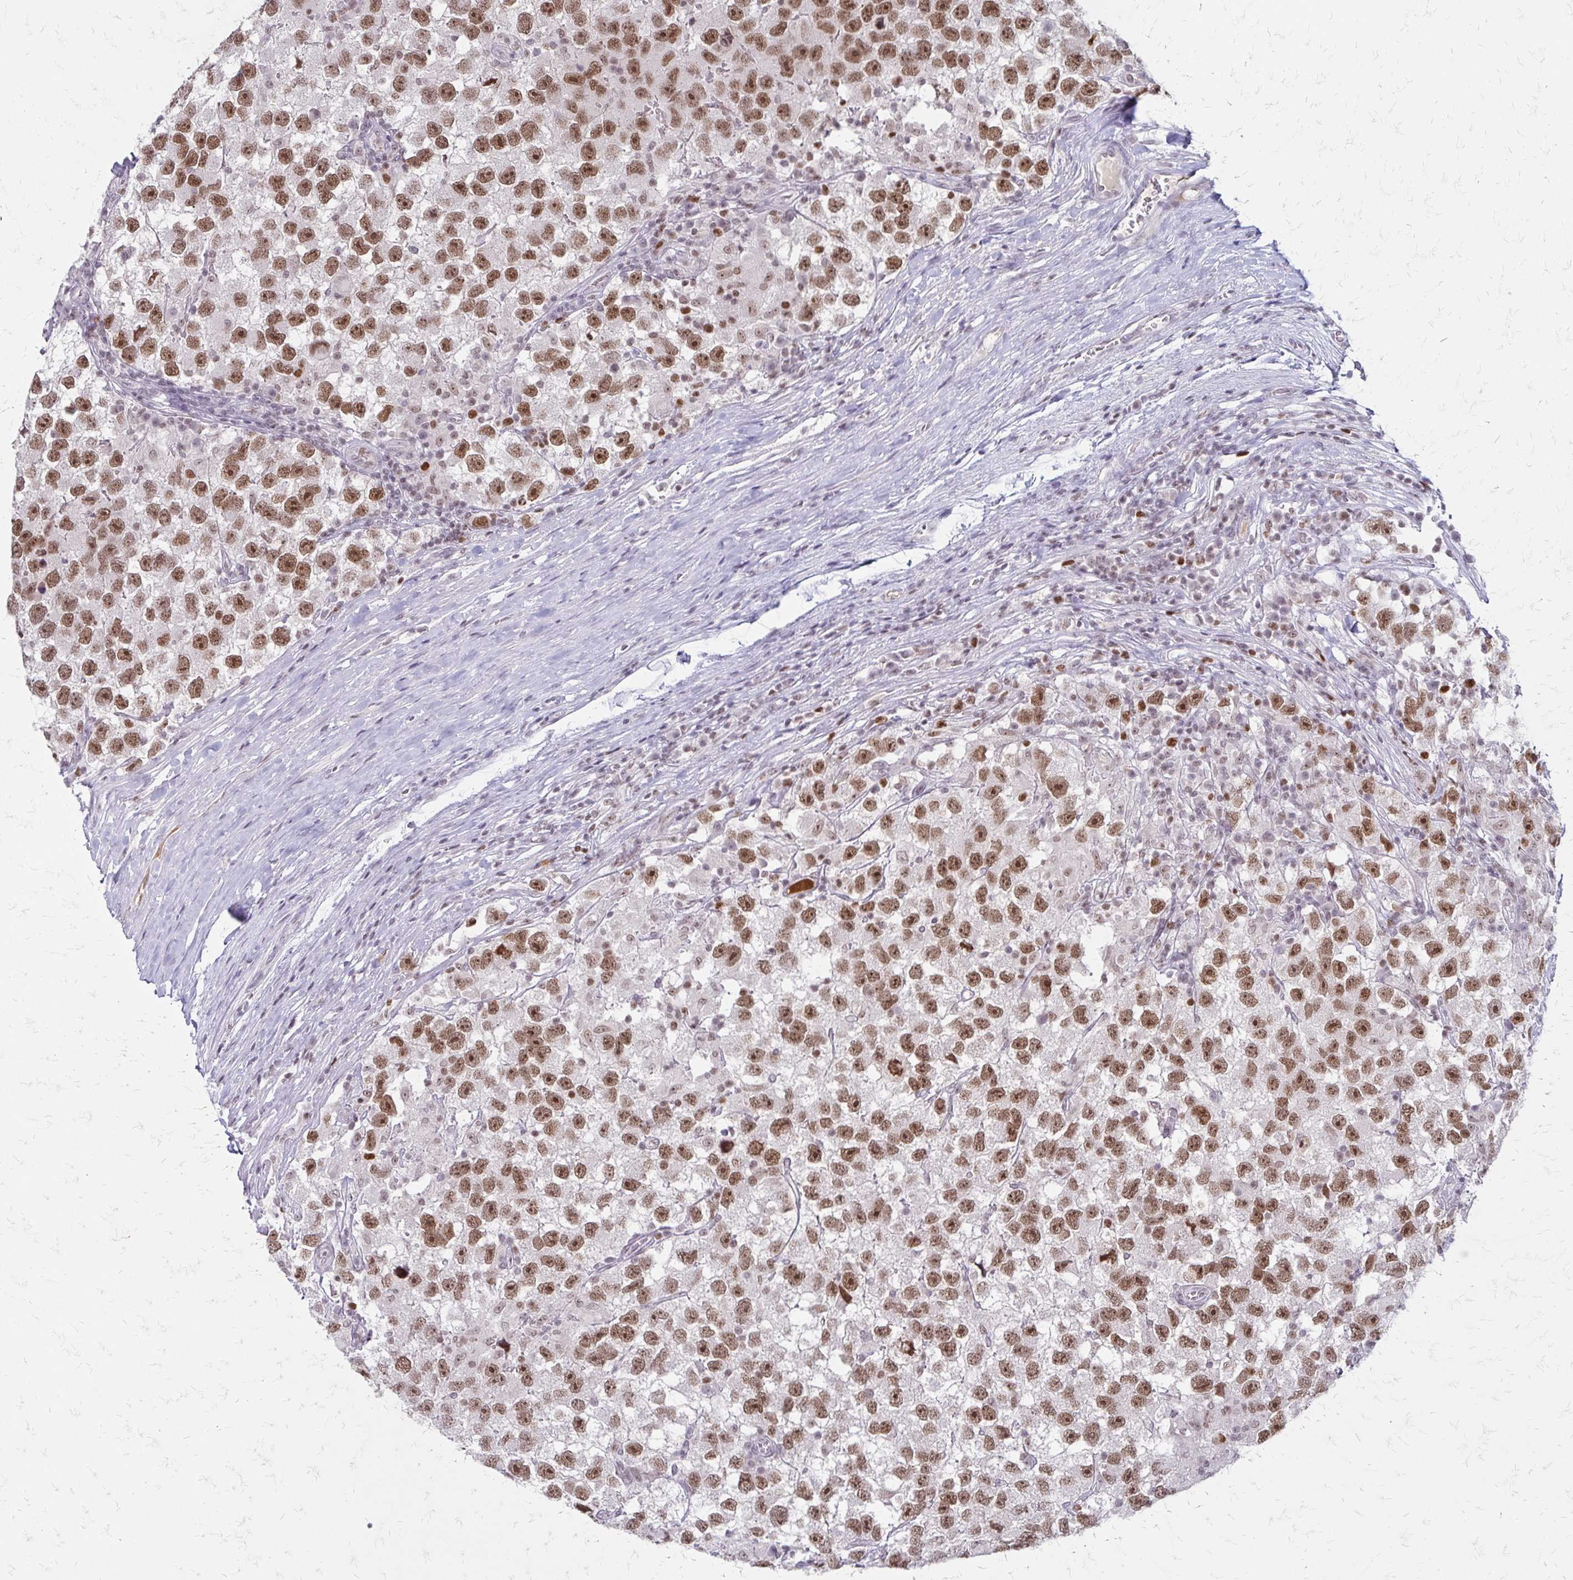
{"staining": {"intensity": "moderate", "quantity": ">75%", "location": "nuclear"}, "tissue": "testis cancer", "cell_type": "Tumor cells", "image_type": "cancer", "snomed": [{"axis": "morphology", "description": "Seminoma, NOS"}, {"axis": "topography", "description": "Testis"}], "caption": "The histopathology image displays a brown stain indicating the presence of a protein in the nuclear of tumor cells in testis cancer (seminoma).", "gene": "EED", "patient": {"sex": "male", "age": 26}}